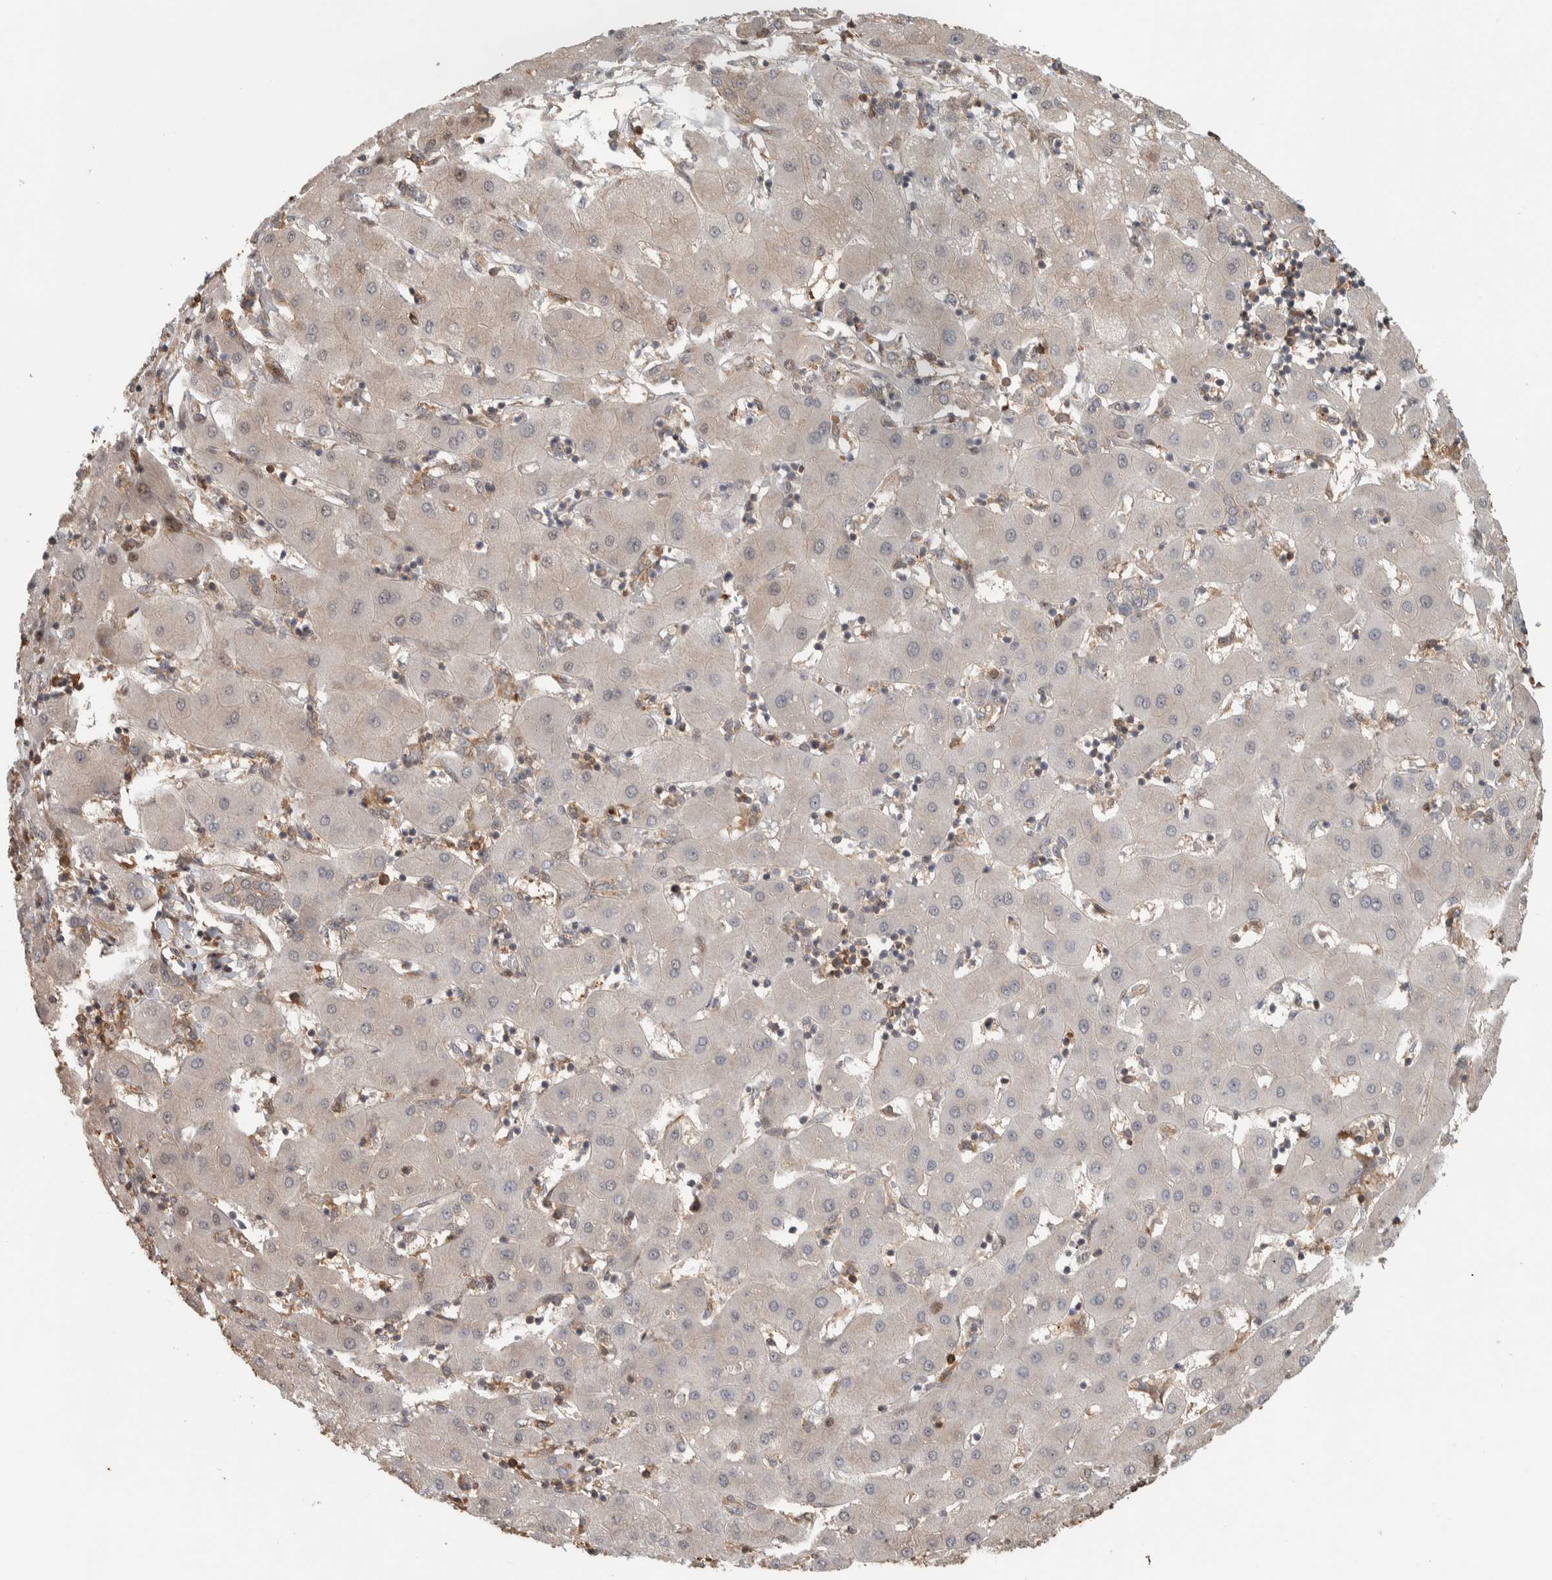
{"staining": {"intensity": "weak", "quantity": "<25%", "location": "cytoplasmic/membranous"}, "tissue": "liver cancer", "cell_type": "Tumor cells", "image_type": "cancer", "snomed": [{"axis": "morphology", "description": "Carcinoma, Hepatocellular, NOS"}, {"axis": "topography", "description": "Liver"}], "caption": "Immunohistochemical staining of liver hepatocellular carcinoma reveals no significant positivity in tumor cells.", "gene": "CNTROB", "patient": {"sex": "male", "age": 65}}